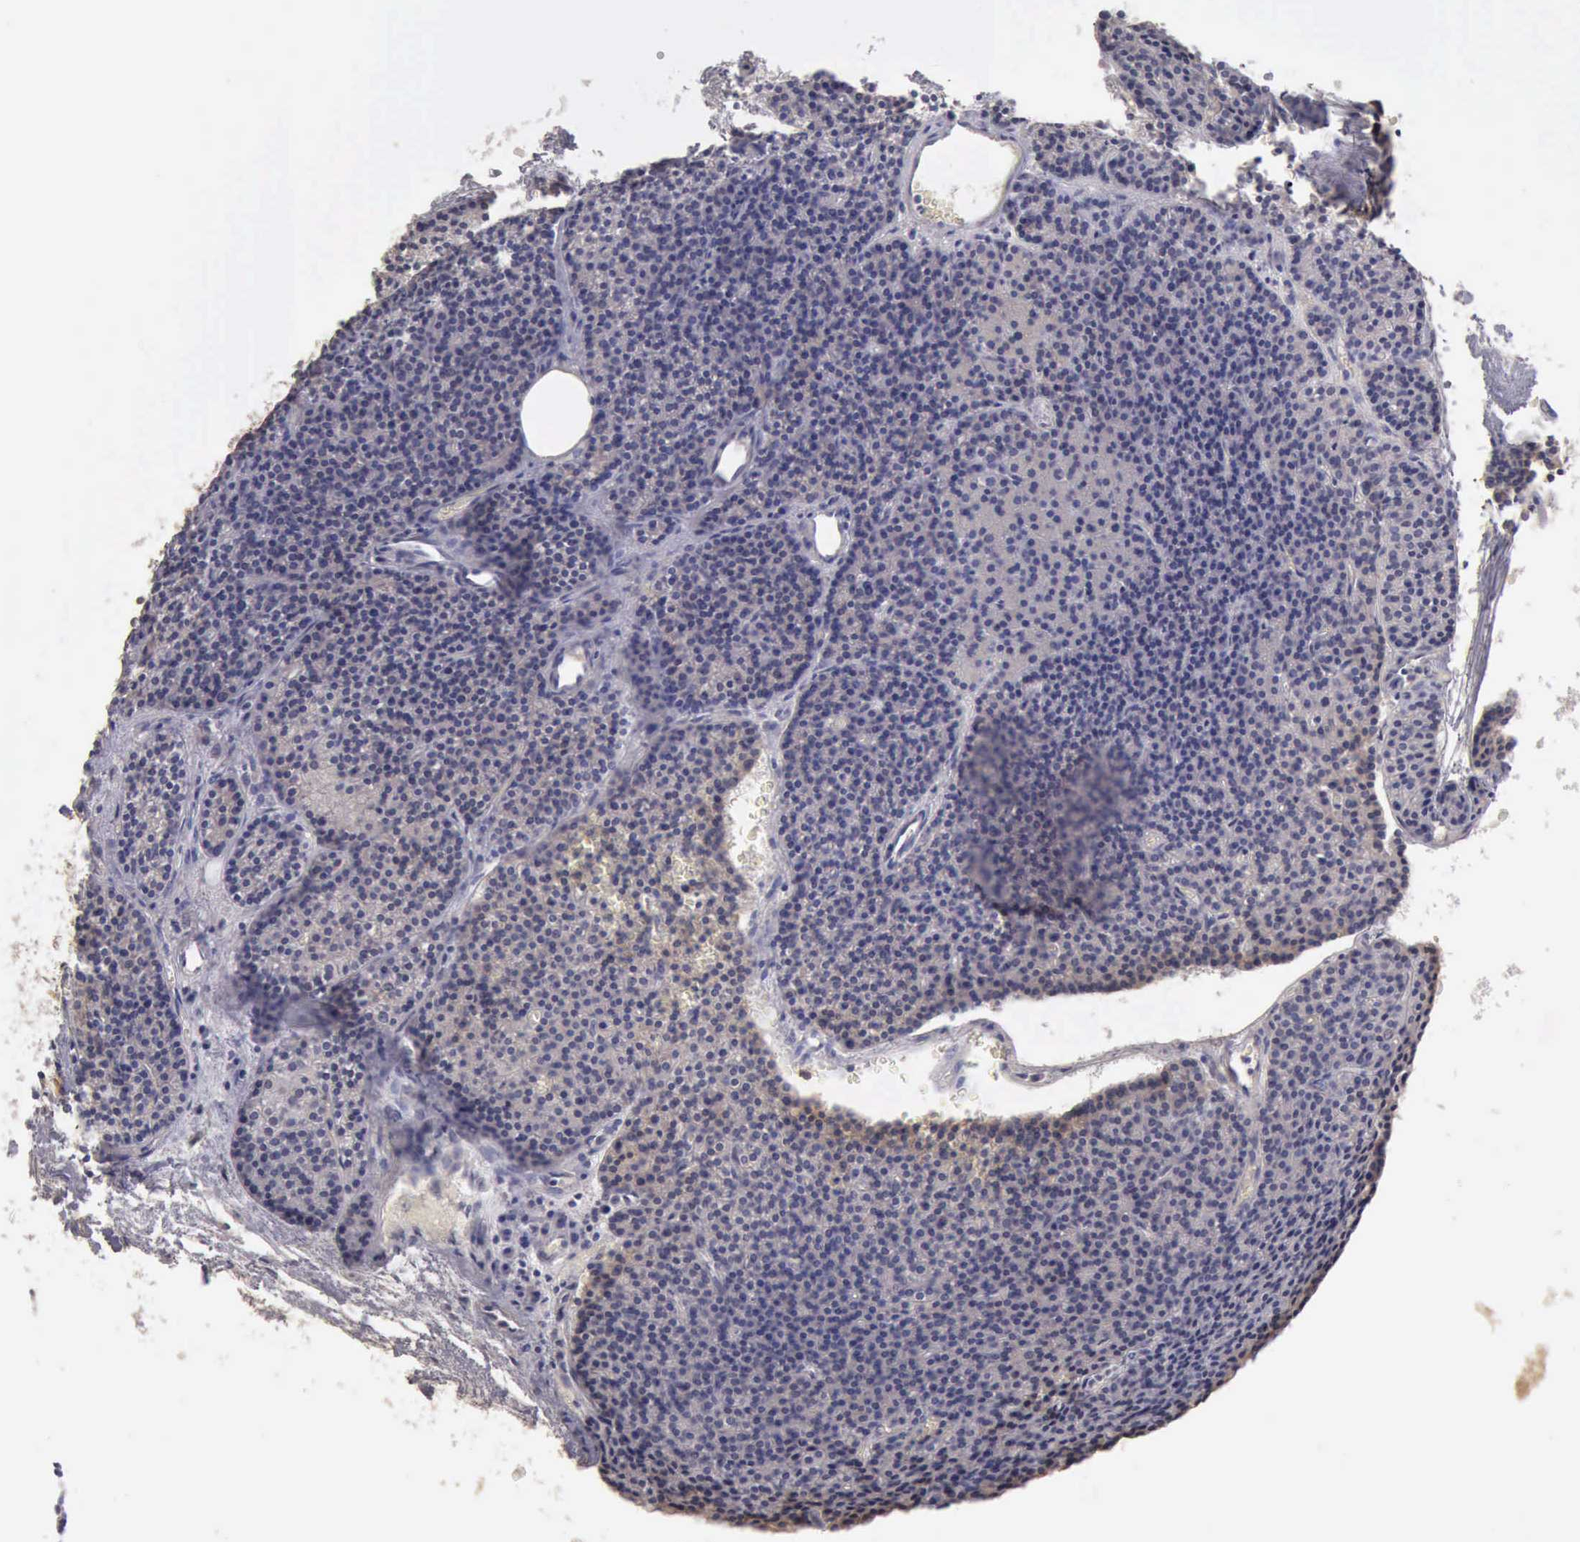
{"staining": {"intensity": "negative", "quantity": "none", "location": "none"}, "tissue": "parathyroid gland", "cell_type": "Glandular cells", "image_type": "normal", "snomed": [{"axis": "morphology", "description": "Normal tissue, NOS"}, {"axis": "topography", "description": "Parathyroid gland"}], "caption": "High magnification brightfield microscopy of unremarkable parathyroid gland stained with DAB (3,3'-diaminobenzidine) (brown) and counterstained with hematoxylin (blue): glandular cells show no significant expression.", "gene": "KCND1", "patient": {"sex": "male", "age": 57}}